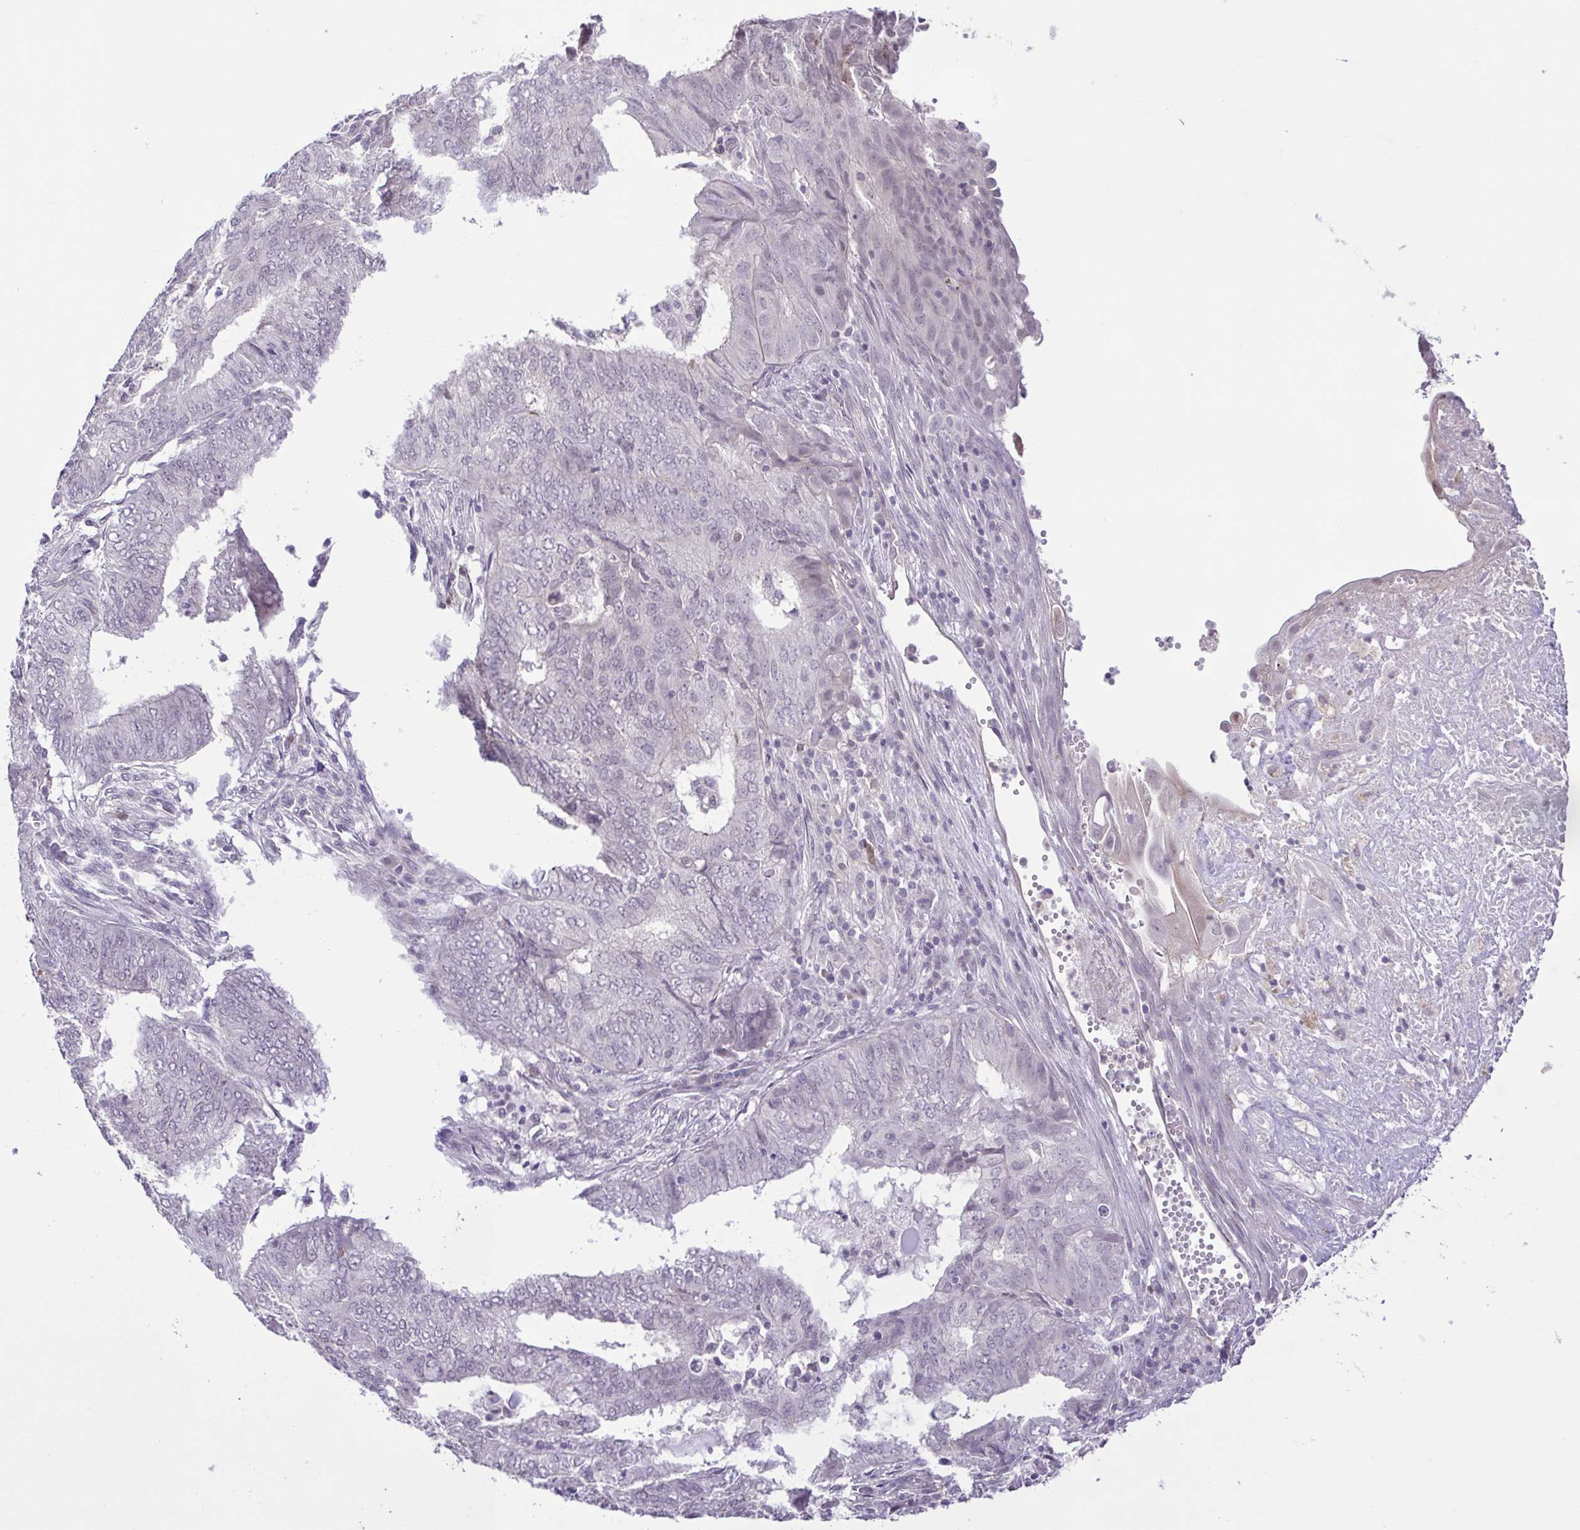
{"staining": {"intensity": "negative", "quantity": "none", "location": "none"}, "tissue": "endometrial cancer", "cell_type": "Tumor cells", "image_type": "cancer", "snomed": [{"axis": "morphology", "description": "Adenocarcinoma, NOS"}, {"axis": "topography", "description": "Endometrium"}], "caption": "The immunohistochemistry image has no significant staining in tumor cells of endometrial cancer tissue.", "gene": "IL1RN", "patient": {"sex": "female", "age": 62}}